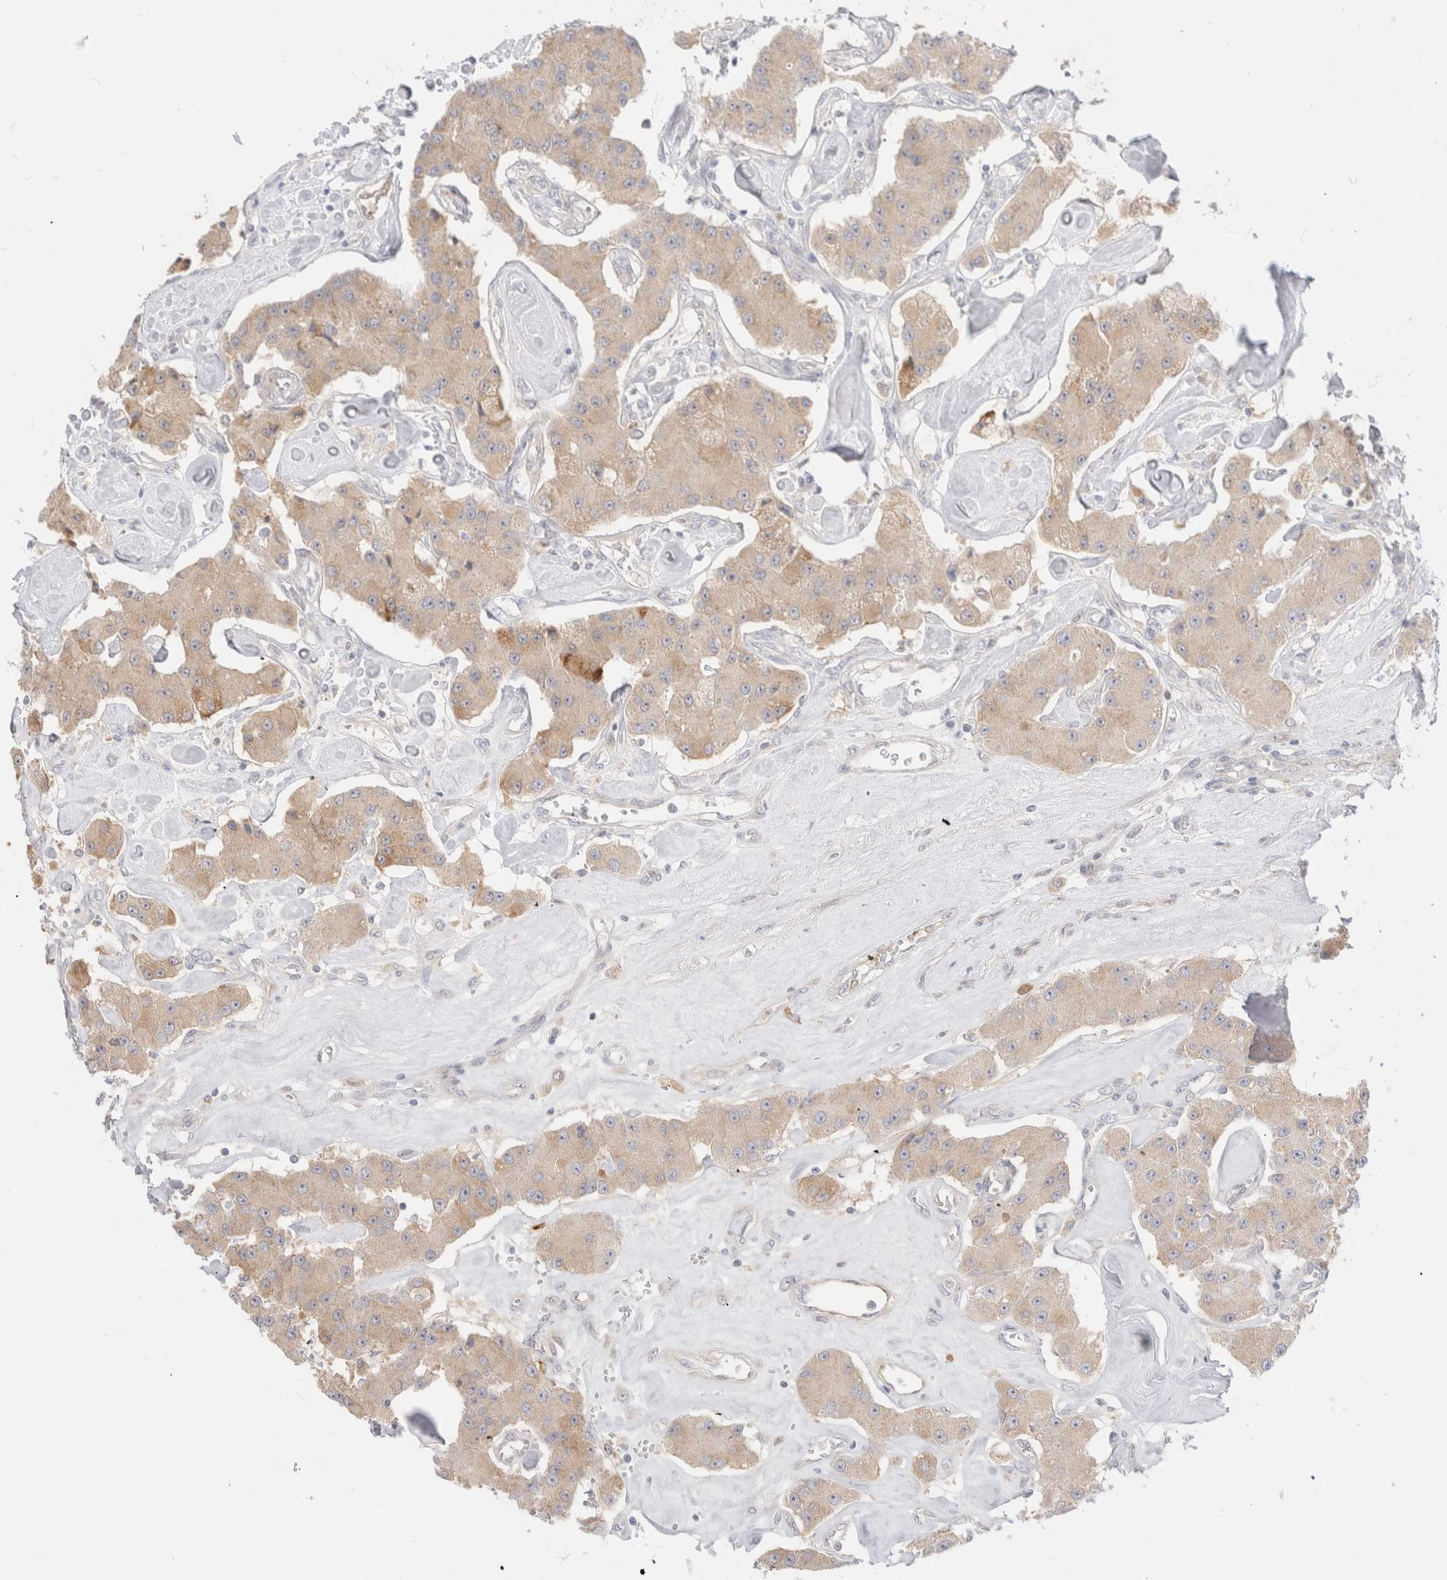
{"staining": {"intensity": "weak", "quantity": ">75%", "location": "cytoplasmic/membranous"}, "tissue": "carcinoid", "cell_type": "Tumor cells", "image_type": "cancer", "snomed": [{"axis": "morphology", "description": "Carcinoid, malignant, NOS"}, {"axis": "topography", "description": "Pancreas"}], "caption": "A micrograph of human carcinoid stained for a protein exhibits weak cytoplasmic/membranous brown staining in tumor cells. (DAB (3,3'-diaminobenzidine) IHC, brown staining for protein, blue staining for nuclei).", "gene": "EFCAB13", "patient": {"sex": "male", "age": 41}}